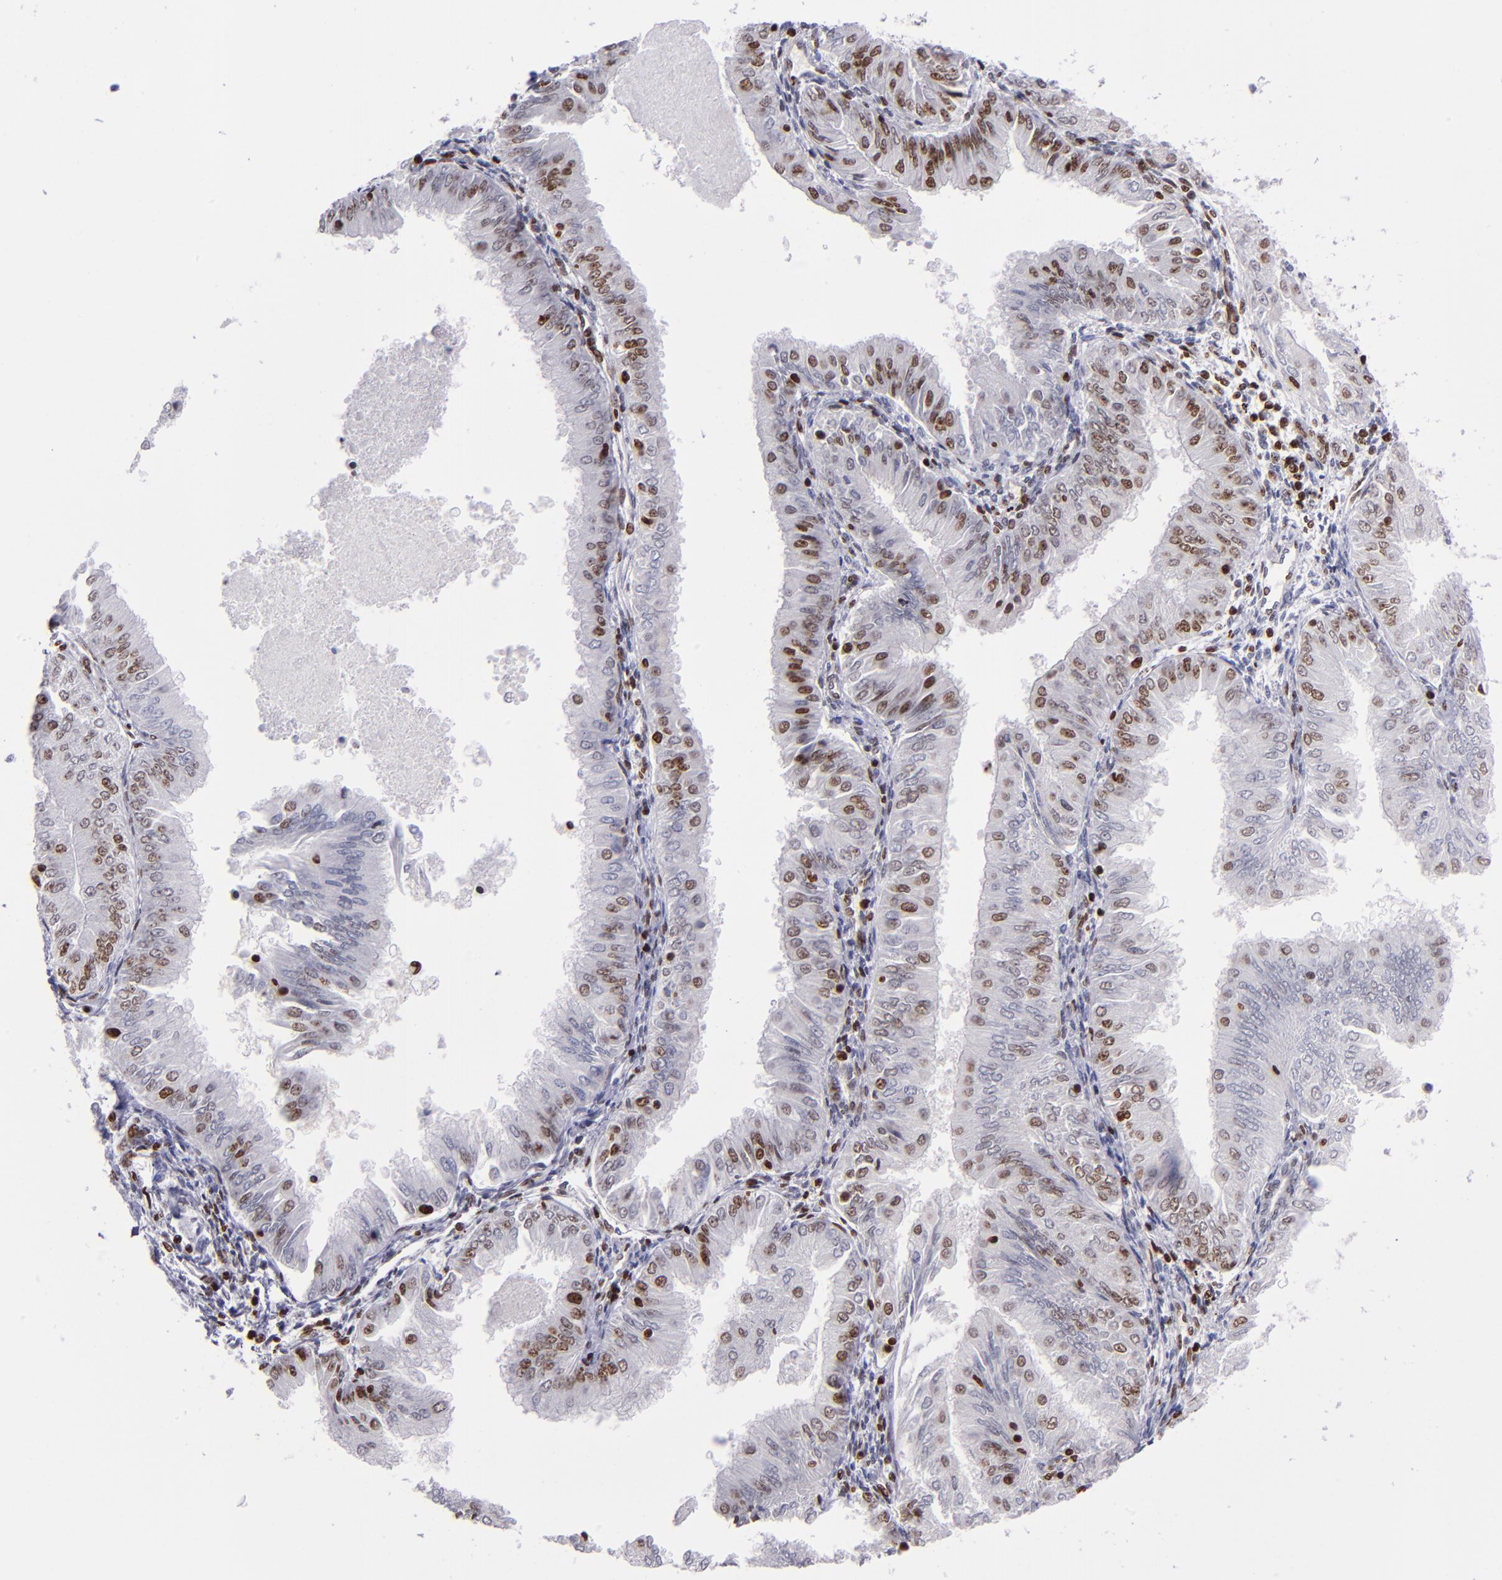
{"staining": {"intensity": "moderate", "quantity": "25%-75%", "location": "nuclear"}, "tissue": "endometrial cancer", "cell_type": "Tumor cells", "image_type": "cancer", "snomed": [{"axis": "morphology", "description": "Adenocarcinoma, NOS"}, {"axis": "topography", "description": "Endometrium"}], "caption": "A micrograph of endometrial cancer (adenocarcinoma) stained for a protein displays moderate nuclear brown staining in tumor cells. The protein is stained brown, and the nuclei are stained in blue (DAB IHC with brightfield microscopy, high magnification).", "gene": "CDKL5", "patient": {"sex": "female", "age": 53}}